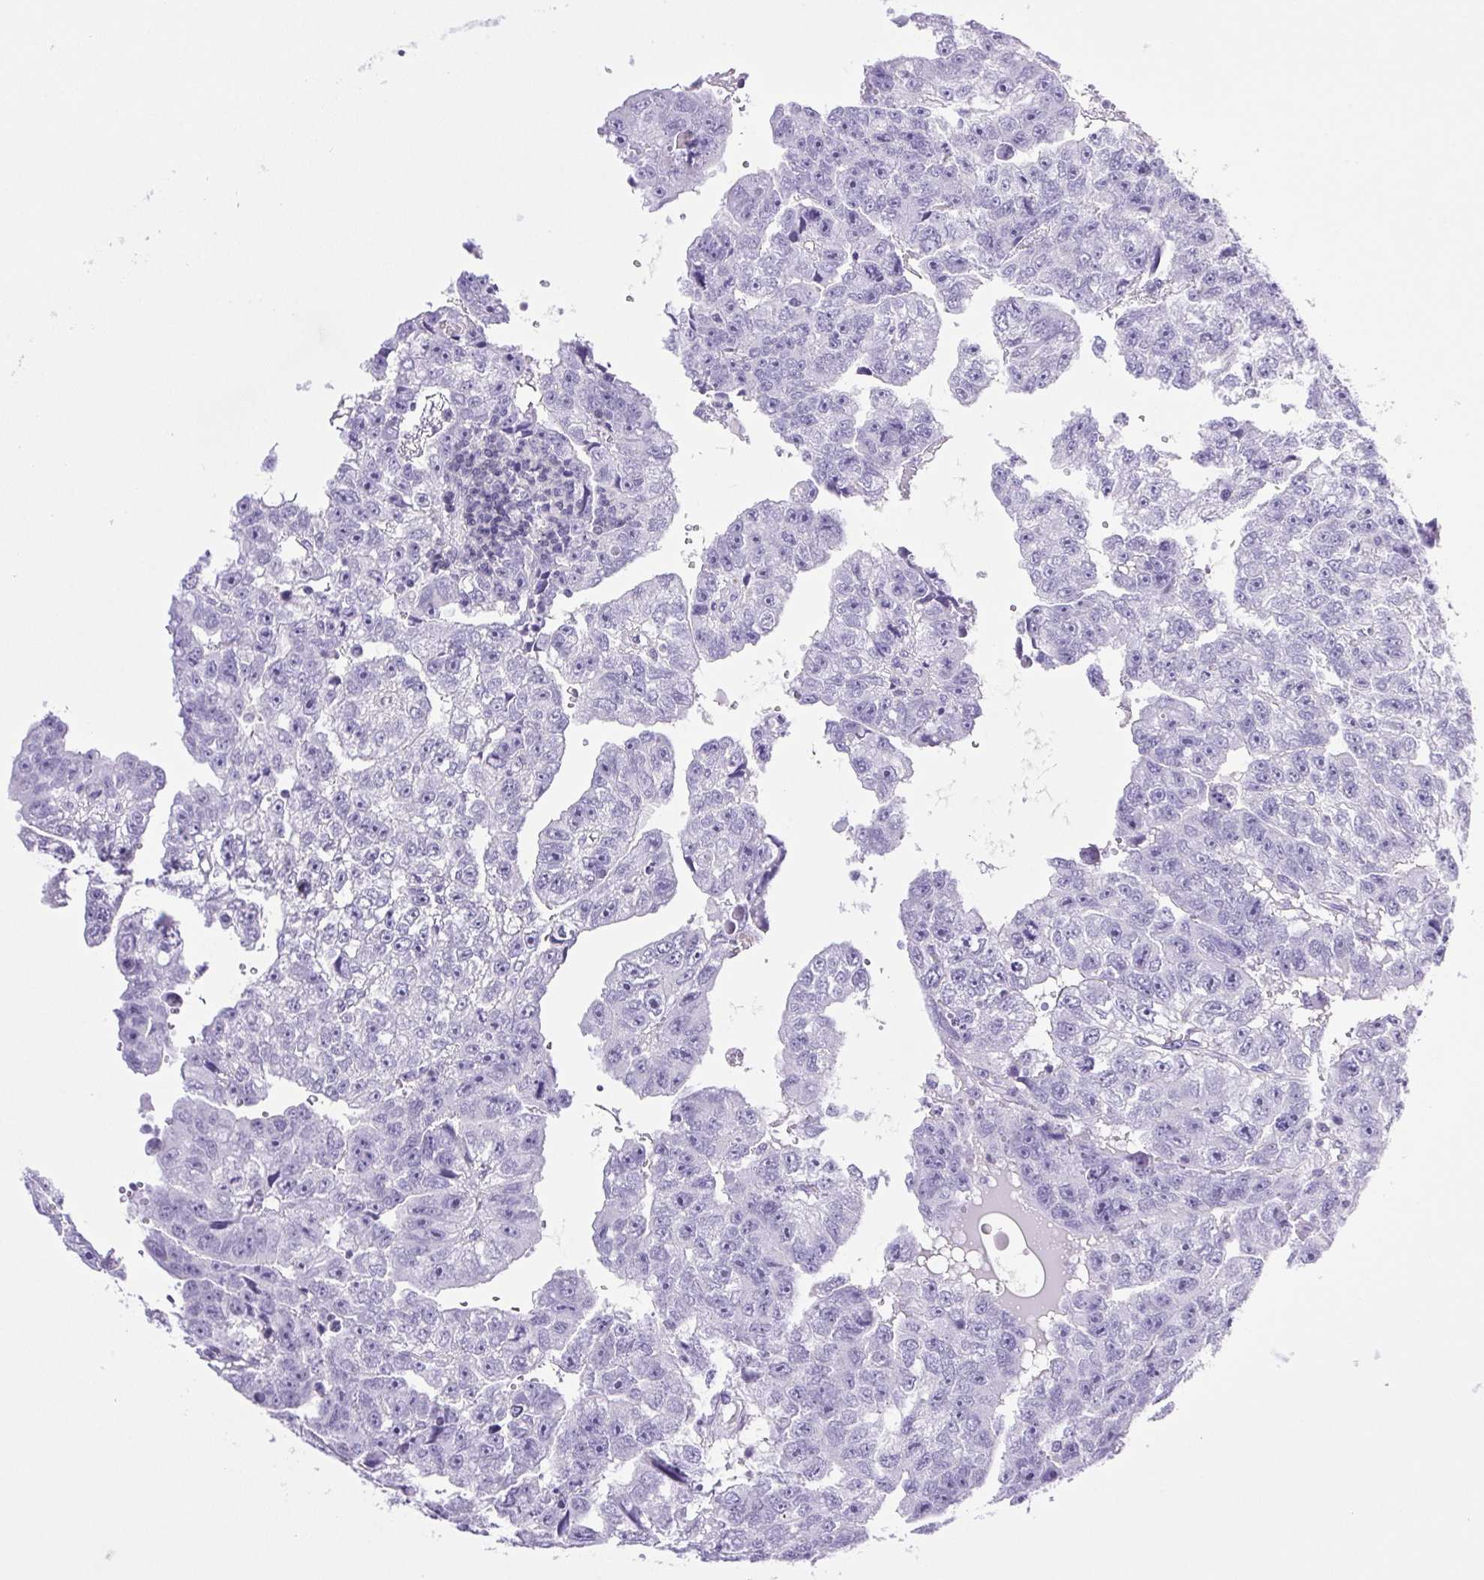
{"staining": {"intensity": "negative", "quantity": "none", "location": "none"}, "tissue": "testis cancer", "cell_type": "Tumor cells", "image_type": "cancer", "snomed": [{"axis": "morphology", "description": "Carcinoma, Embryonal, NOS"}, {"axis": "topography", "description": "Testis"}], "caption": "A photomicrograph of testis cancer stained for a protein shows no brown staining in tumor cells.", "gene": "SYNPR", "patient": {"sex": "male", "age": 20}}